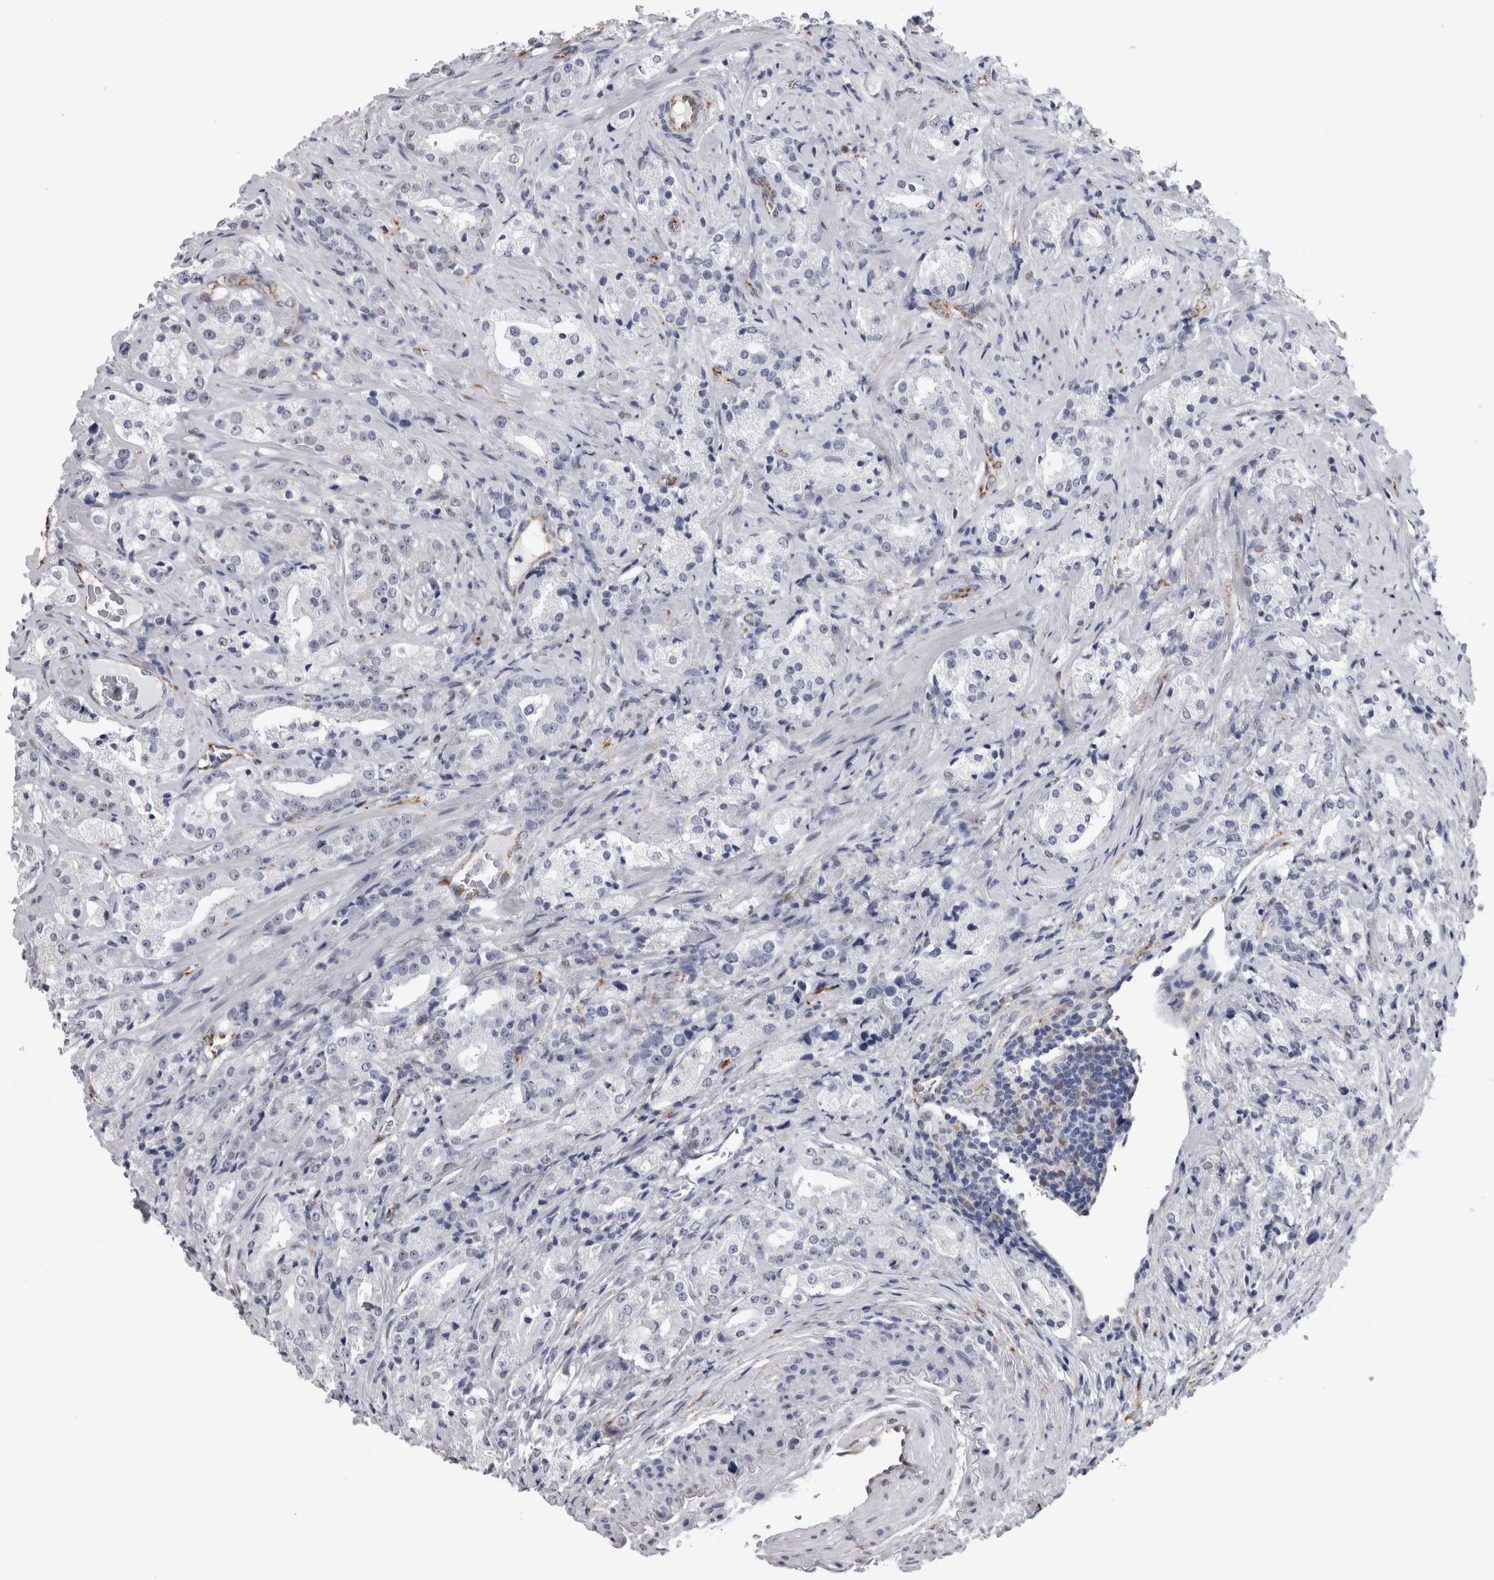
{"staining": {"intensity": "negative", "quantity": "none", "location": "none"}, "tissue": "prostate cancer", "cell_type": "Tumor cells", "image_type": "cancer", "snomed": [{"axis": "morphology", "description": "Adenocarcinoma, High grade"}, {"axis": "topography", "description": "Prostate"}], "caption": "Tumor cells show no significant protein expression in adenocarcinoma (high-grade) (prostate). (Brightfield microscopy of DAB immunohistochemistry (IHC) at high magnification).", "gene": "ACOT7", "patient": {"sex": "male", "age": 63}}